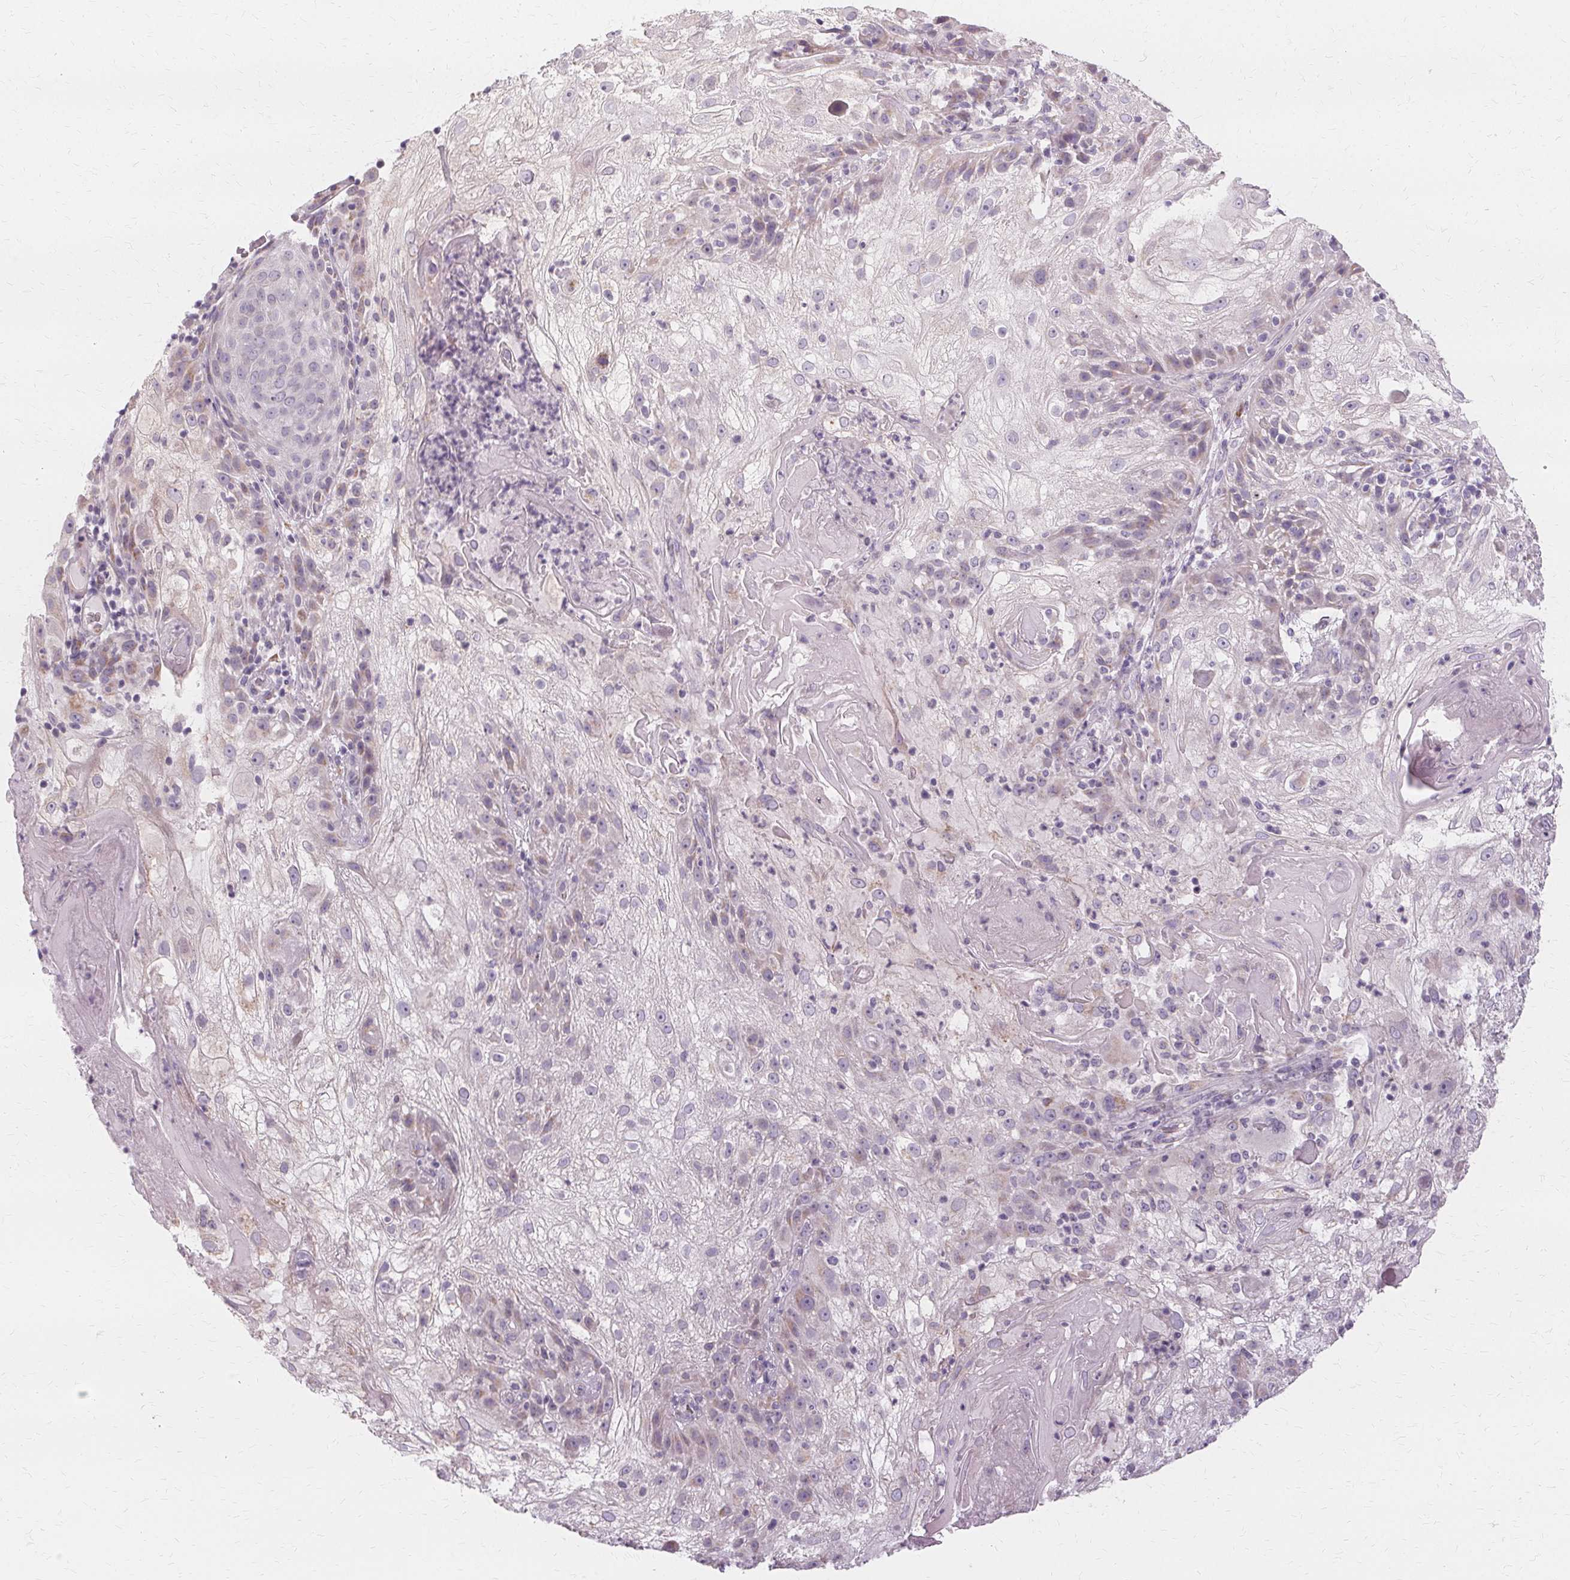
{"staining": {"intensity": "negative", "quantity": "none", "location": "none"}, "tissue": "skin cancer", "cell_type": "Tumor cells", "image_type": "cancer", "snomed": [{"axis": "morphology", "description": "Normal tissue, NOS"}, {"axis": "morphology", "description": "Squamous cell carcinoma, NOS"}, {"axis": "topography", "description": "Skin"}], "caption": "The micrograph displays no significant staining in tumor cells of skin cancer. Brightfield microscopy of IHC stained with DAB (brown) and hematoxylin (blue), captured at high magnification.", "gene": "FCRL3", "patient": {"sex": "female", "age": 83}}